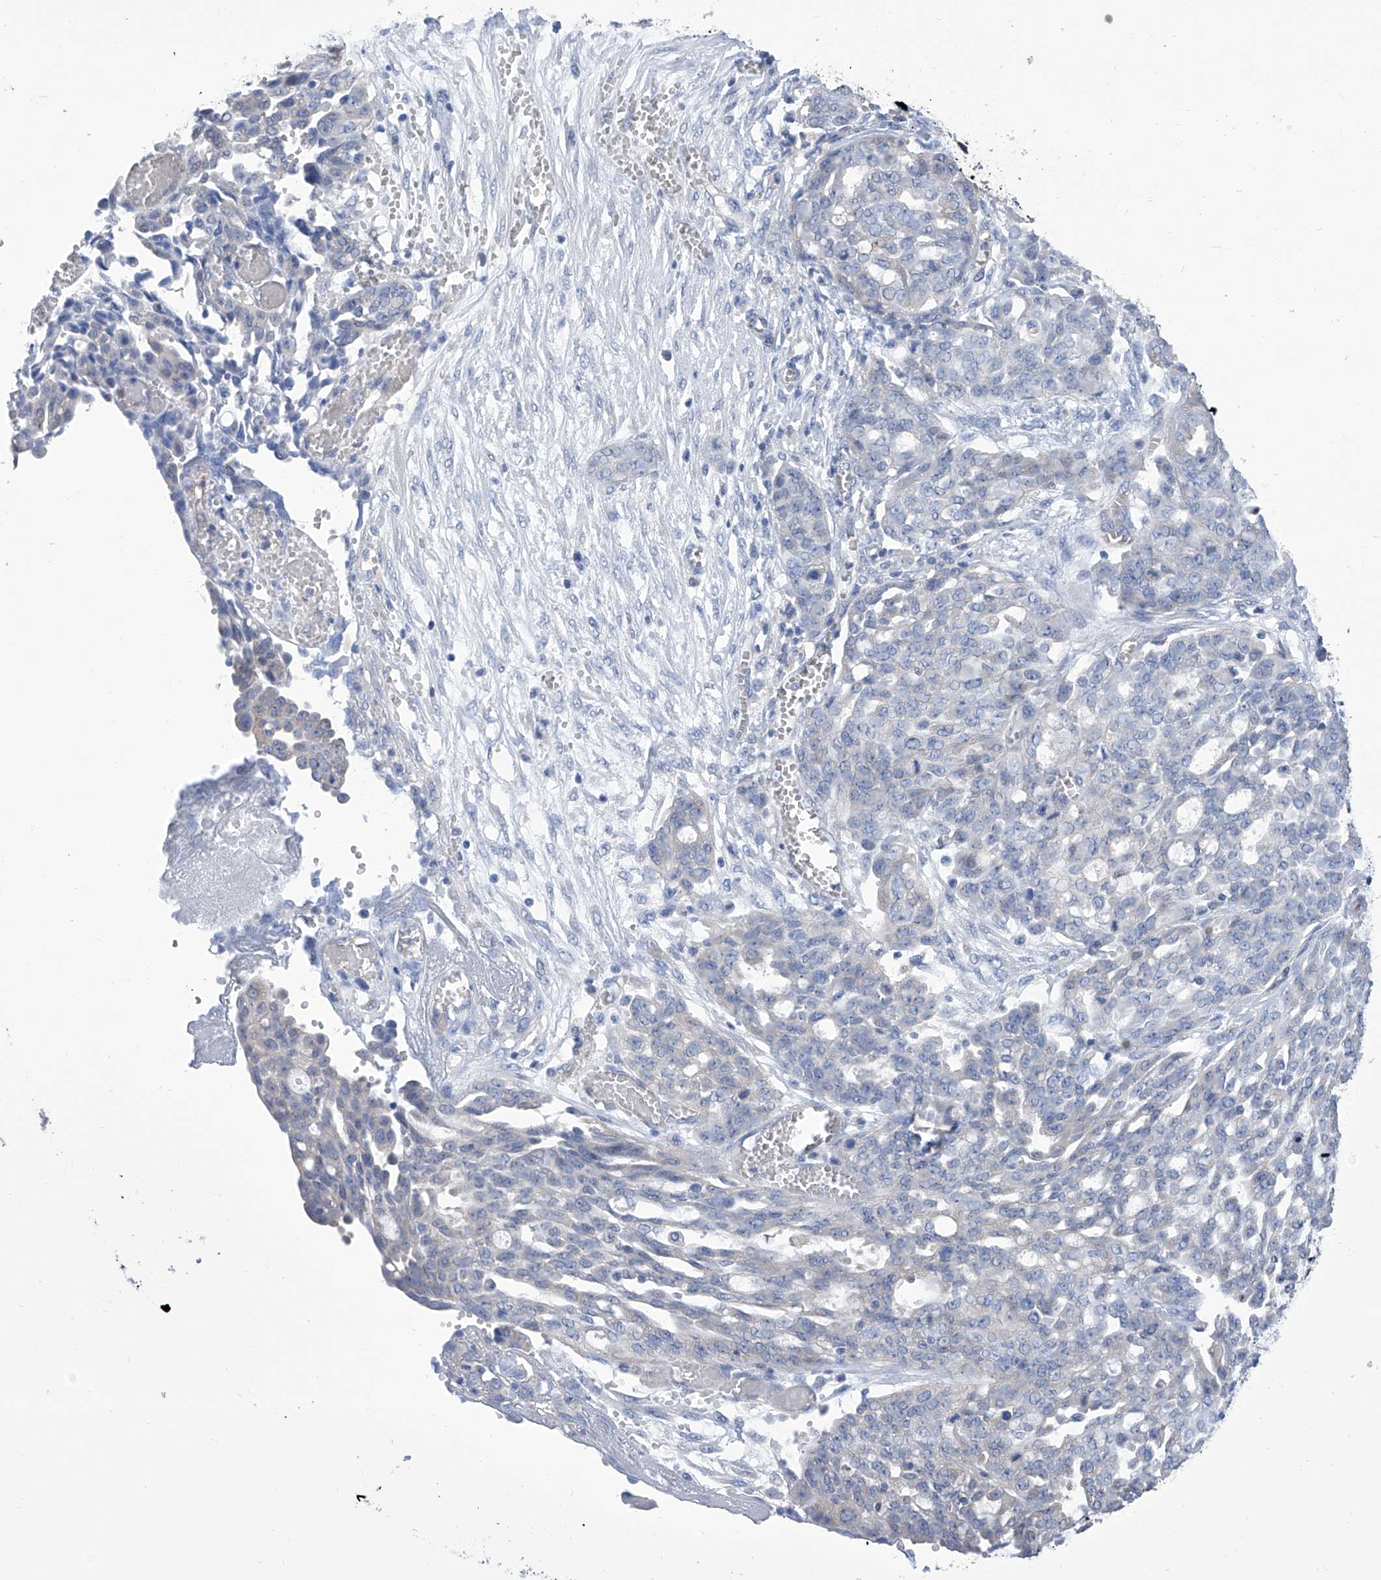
{"staining": {"intensity": "negative", "quantity": "none", "location": "none"}, "tissue": "ovarian cancer", "cell_type": "Tumor cells", "image_type": "cancer", "snomed": [{"axis": "morphology", "description": "Cystadenocarcinoma, serous, NOS"}, {"axis": "topography", "description": "Soft tissue"}, {"axis": "topography", "description": "Ovary"}], "caption": "Immunohistochemistry (IHC) of human ovarian serous cystadenocarcinoma shows no positivity in tumor cells. (DAB (3,3'-diaminobenzidine) immunohistochemistry, high magnification).", "gene": "SMS", "patient": {"sex": "female", "age": 57}}